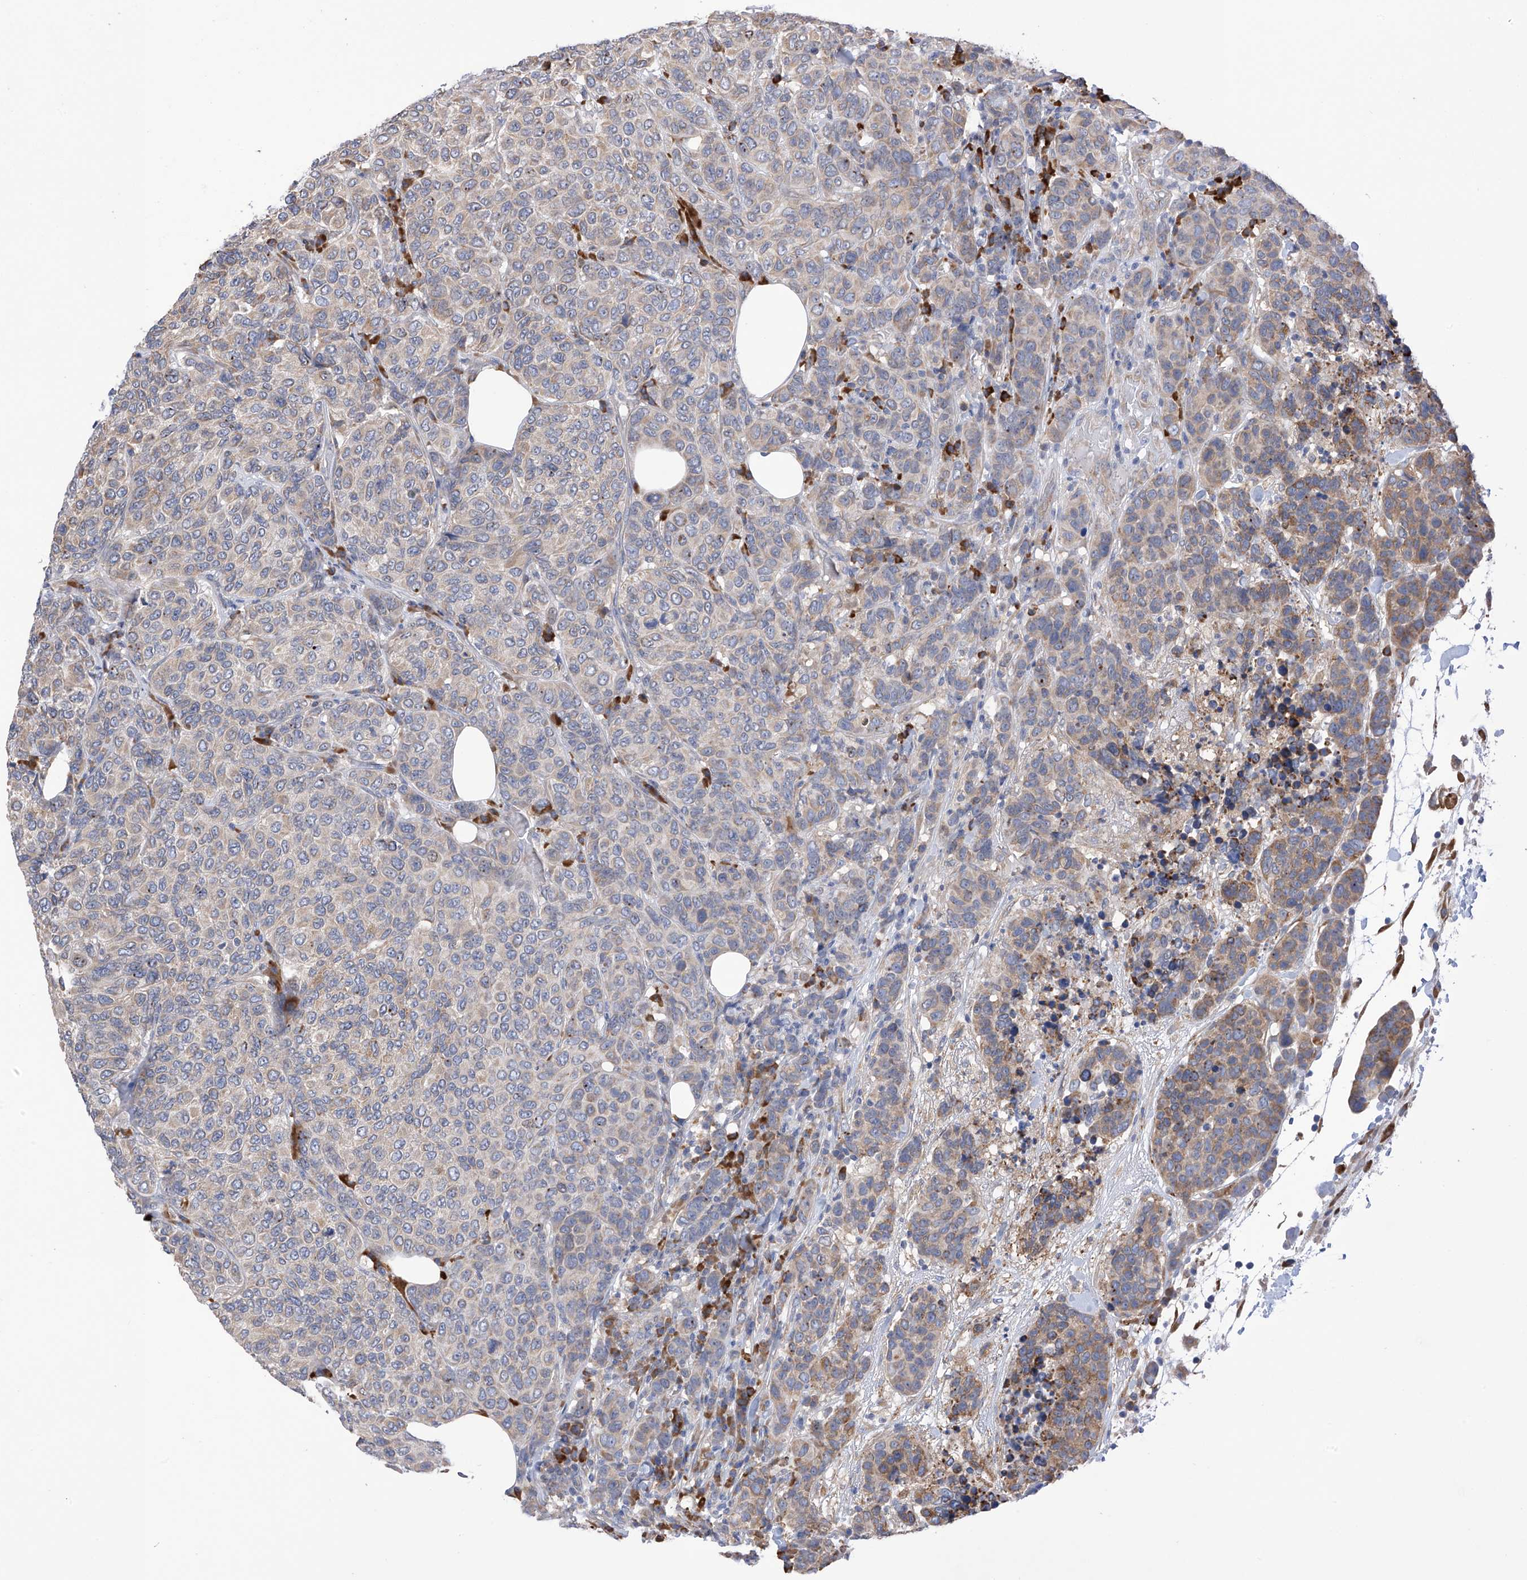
{"staining": {"intensity": "moderate", "quantity": "<25%", "location": "cytoplasmic/membranous"}, "tissue": "breast cancer", "cell_type": "Tumor cells", "image_type": "cancer", "snomed": [{"axis": "morphology", "description": "Duct carcinoma"}, {"axis": "topography", "description": "Breast"}], "caption": "Breast intraductal carcinoma stained for a protein (brown) reveals moderate cytoplasmic/membranous positive positivity in approximately <25% of tumor cells.", "gene": "REC8", "patient": {"sex": "female", "age": 55}}